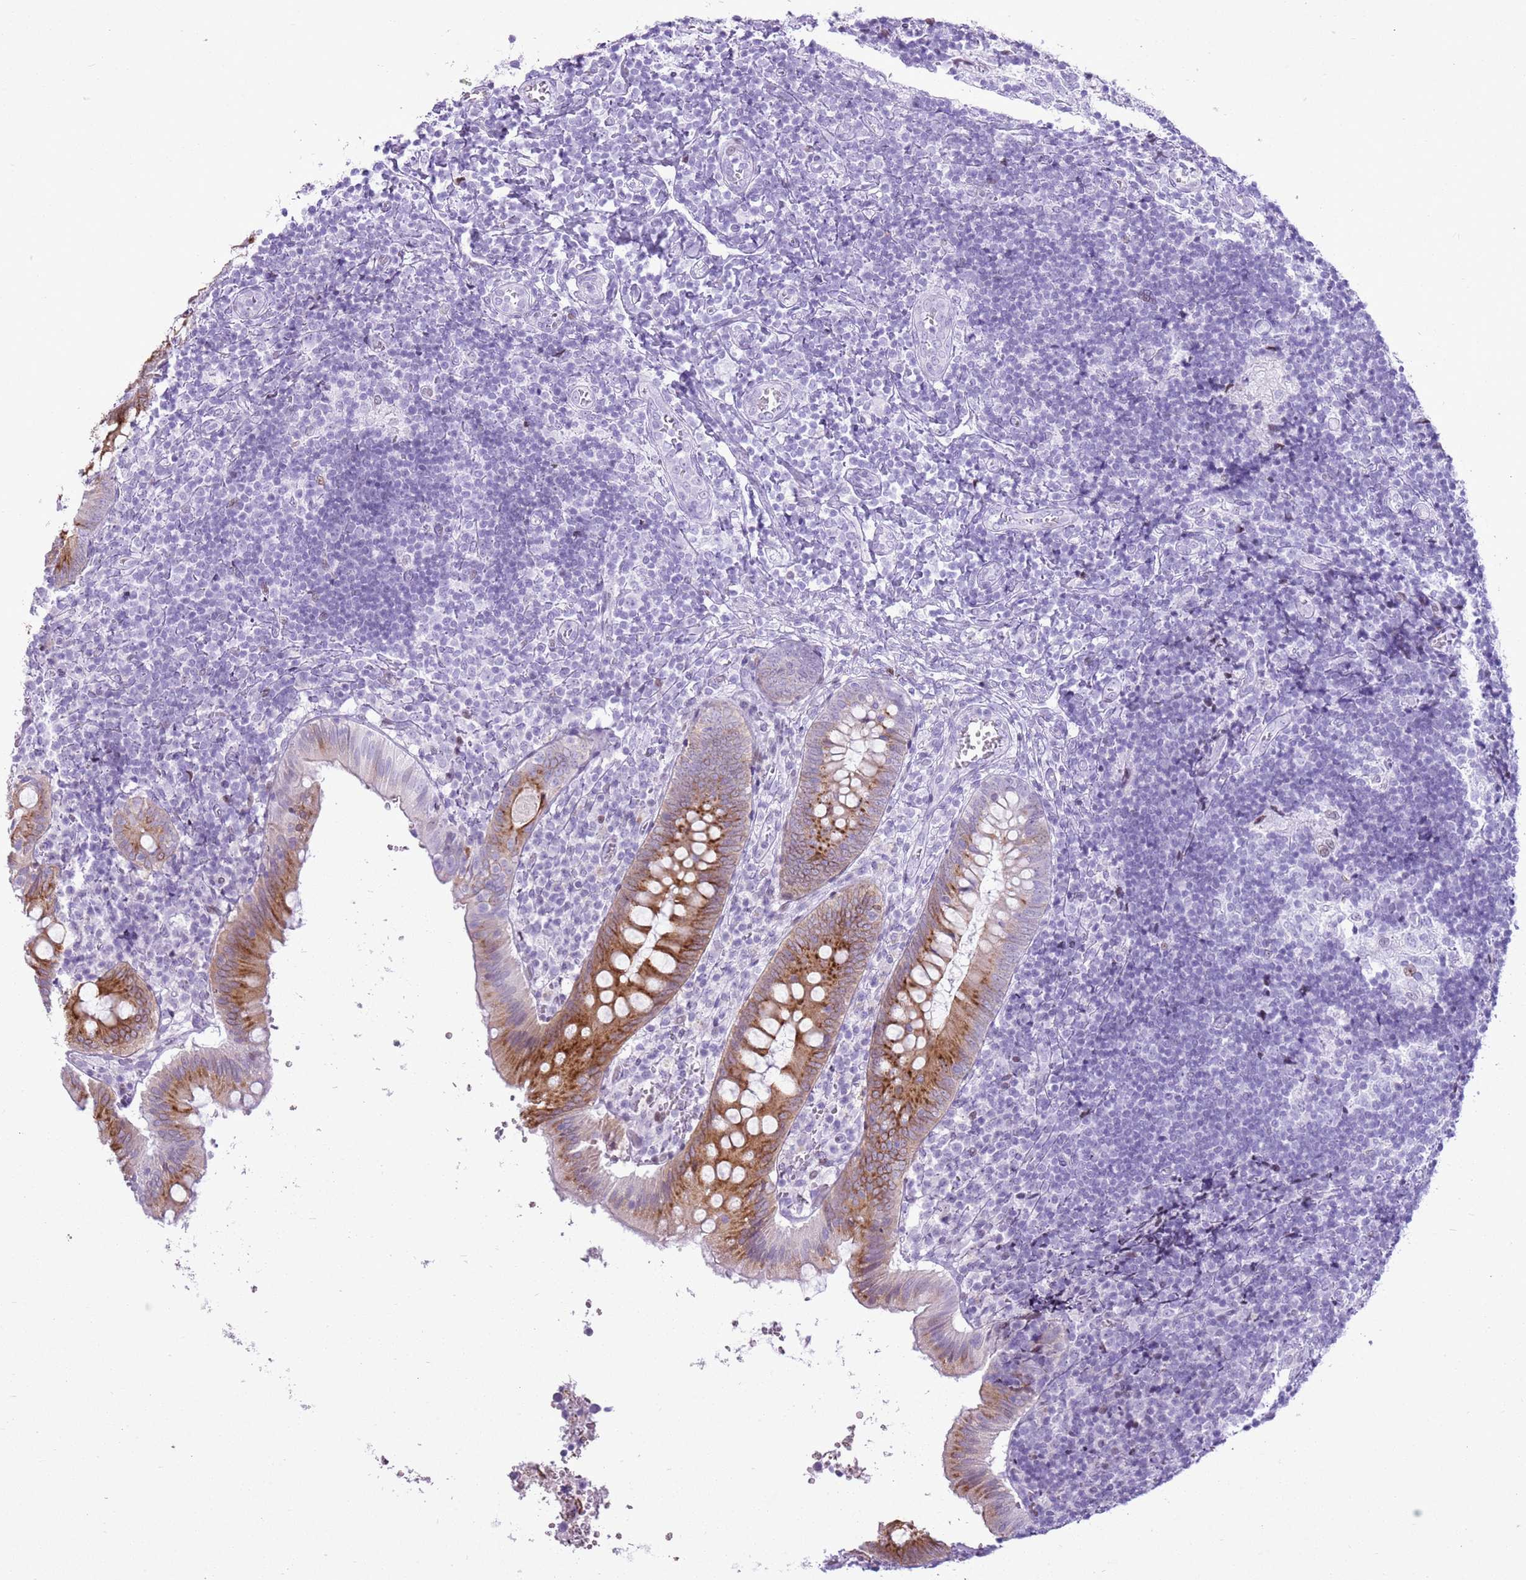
{"staining": {"intensity": "strong", "quantity": ">75%", "location": "cytoplasmic/membranous"}, "tissue": "appendix", "cell_type": "Glandular cells", "image_type": "normal", "snomed": [{"axis": "morphology", "description": "Normal tissue, NOS"}, {"axis": "topography", "description": "Appendix"}], "caption": "Immunohistochemical staining of normal human appendix reveals >75% levels of strong cytoplasmic/membranous protein staining in about >75% of glandular cells. The protein of interest is stained brown, and the nuclei are stained in blue (DAB (3,3'-diaminobenzidine) IHC with brightfield microscopy, high magnification).", "gene": "ASIP", "patient": {"sex": "male", "age": 8}}